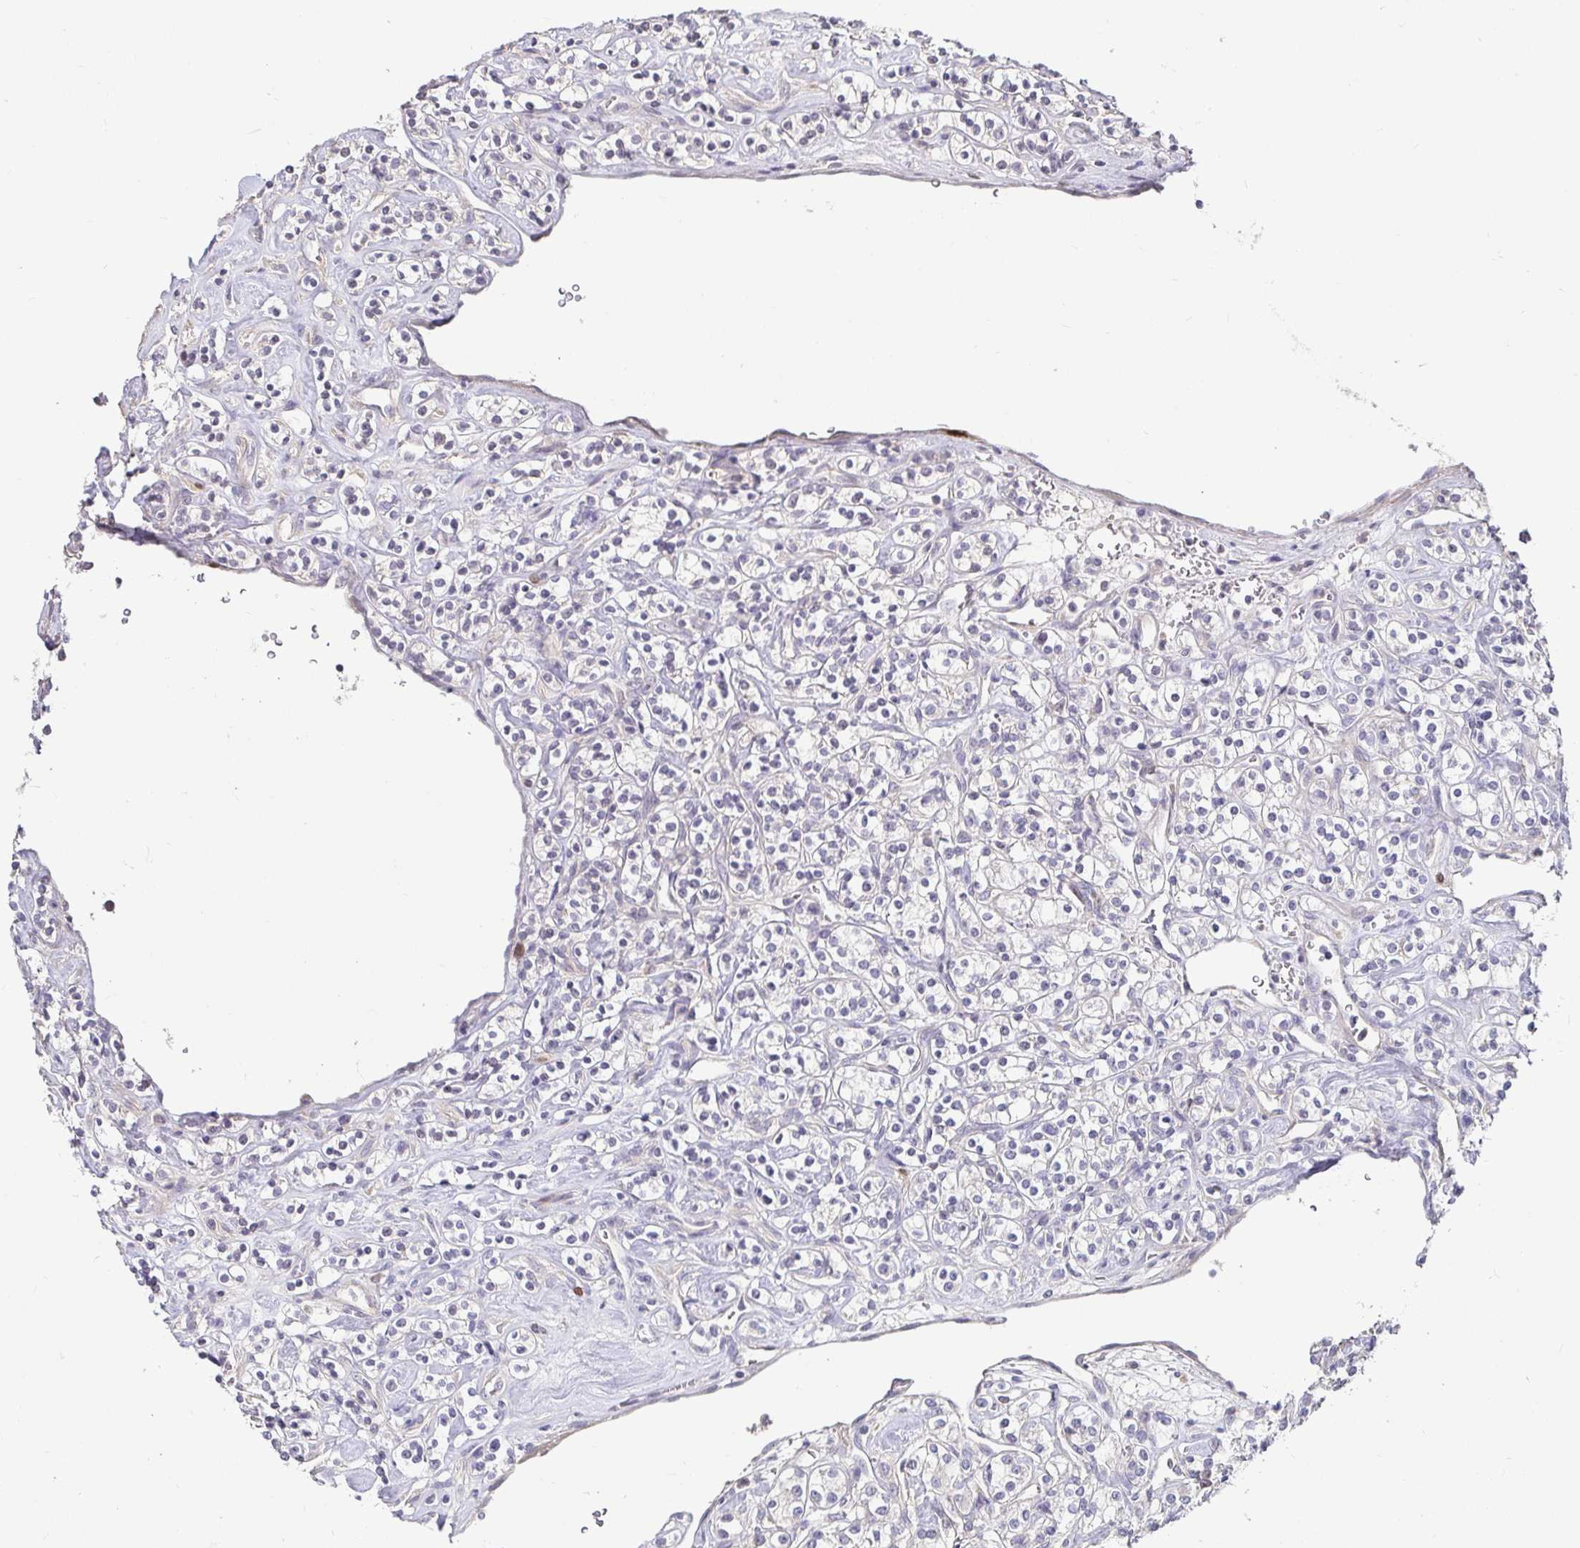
{"staining": {"intensity": "negative", "quantity": "none", "location": "none"}, "tissue": "renal cancer", "cell_type": "Tumor cells", "image_type": "cancer", "snomed": [{"axis": "morphology", "description": "Adenocarcinoma, NOS"}, {"axis": "topography", "description": "Kidney"}], "caption": "This photomicrograph is of renal adenocarcinoma stained with immunohistochemistry to label a protein in brown with the nuclei are counter-stained blue. There is no expression in tumor cells. (Brightfield microscopy of DAB IHC at high magnification).", "gene": "ANLN", "patient": {"sex": "male", "age": 77}}